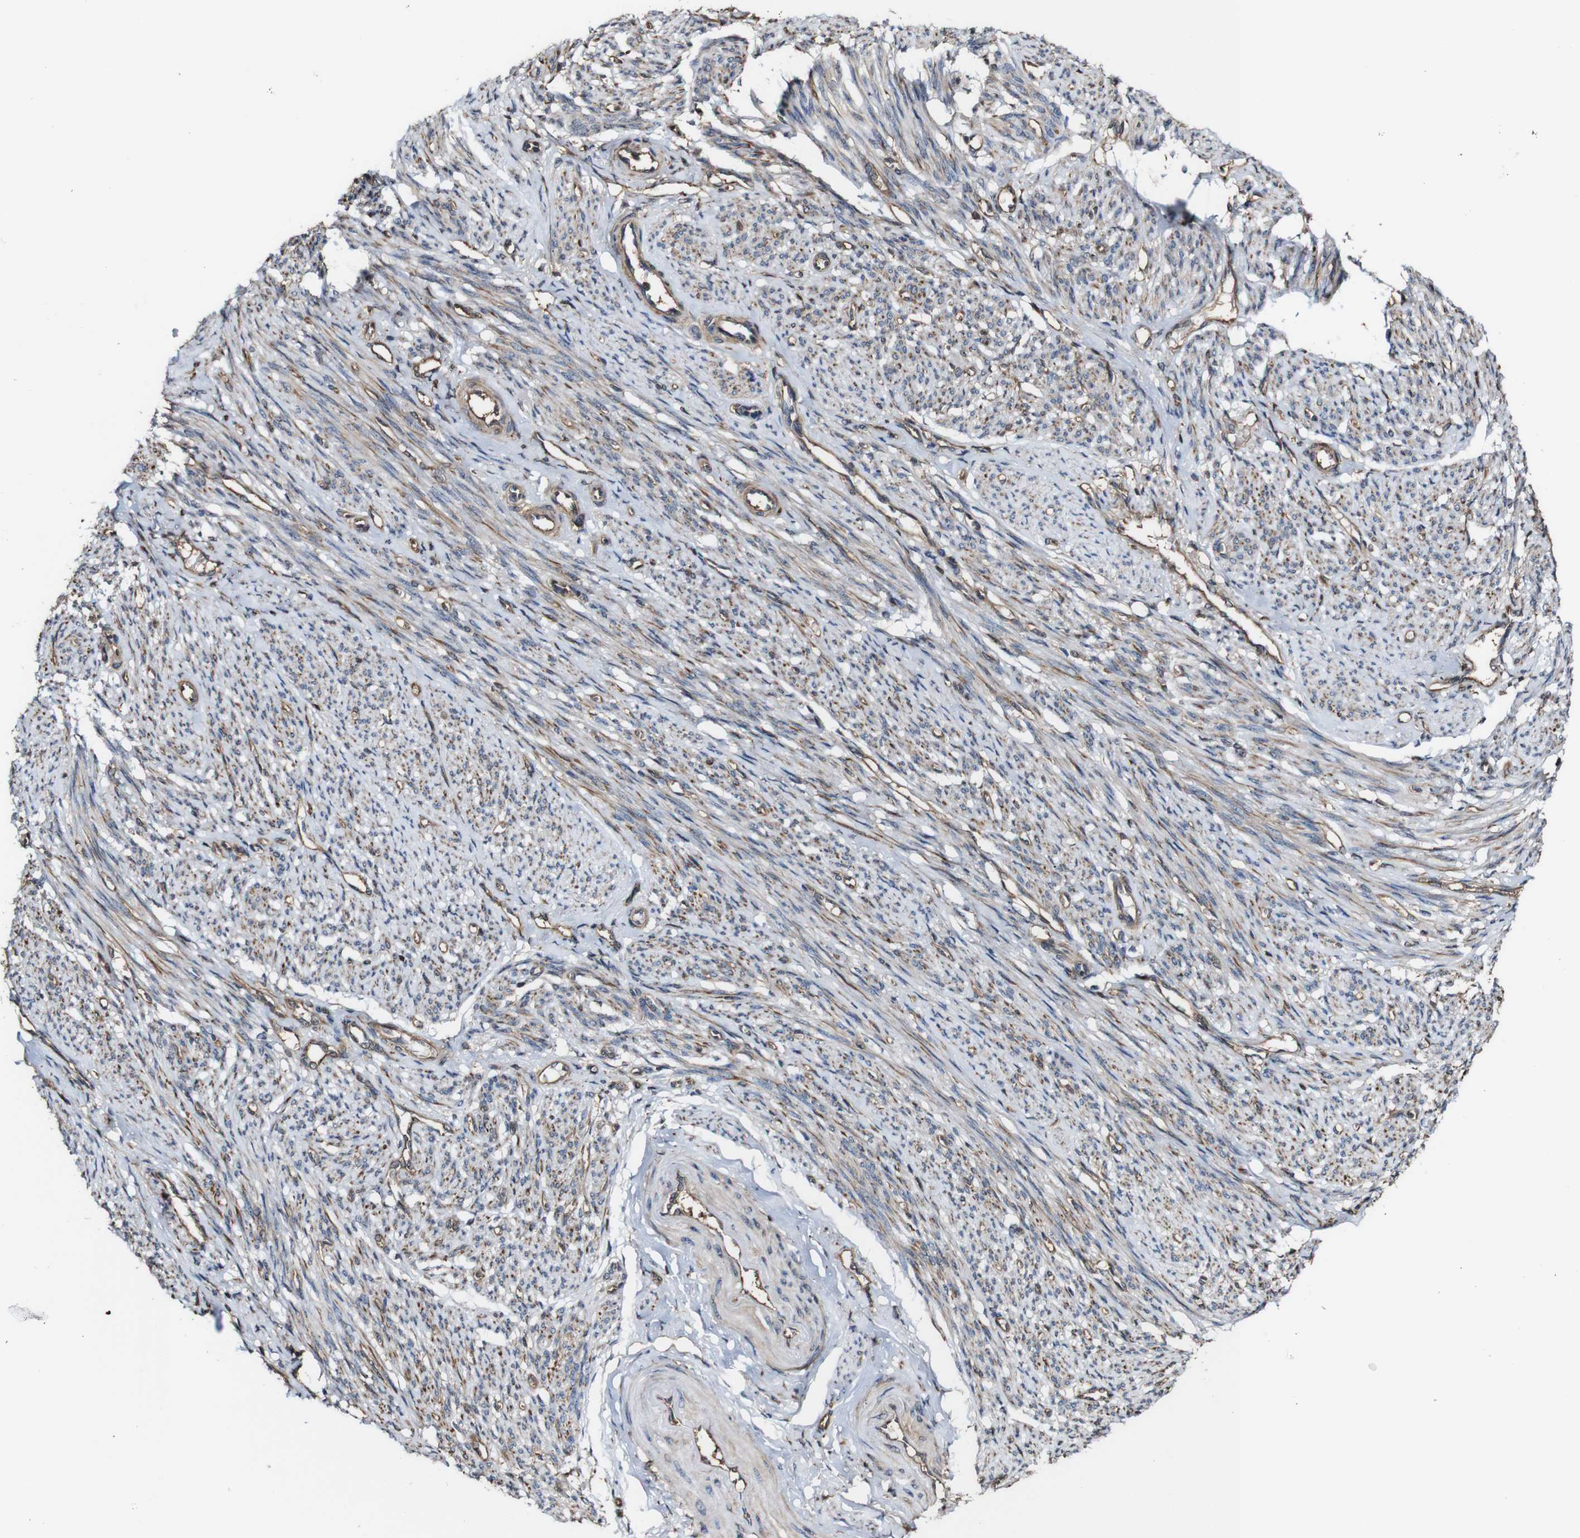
{"staining": {"intensity": "weak", "quantity": "25%-75%", "location": "cytoplasmic/membranous"}, "tissue": "smooth muscle", "cell_type": "Smooth muscle cells", "image_type": "normal", "snomed": [{"axis": "morphology", "description": "Normal tissue, NOS"}, {"axis": "topography", "description": "Smooth muscle"}], "caption": "DAB (3,3'-diaminobenzidine) immunohistochemical staining of normal smooth muscle shows weak cytoplasmic/membranous protein positivity in approximately 25%-75% of smooth muscle cells. The staining is performed using DAB brown chromogen to label protein expression. The nuclei are counter-stained blue using hematoxylin.", "gene": "PTPRR", "patient": {"sex": "female", "age": 65}}